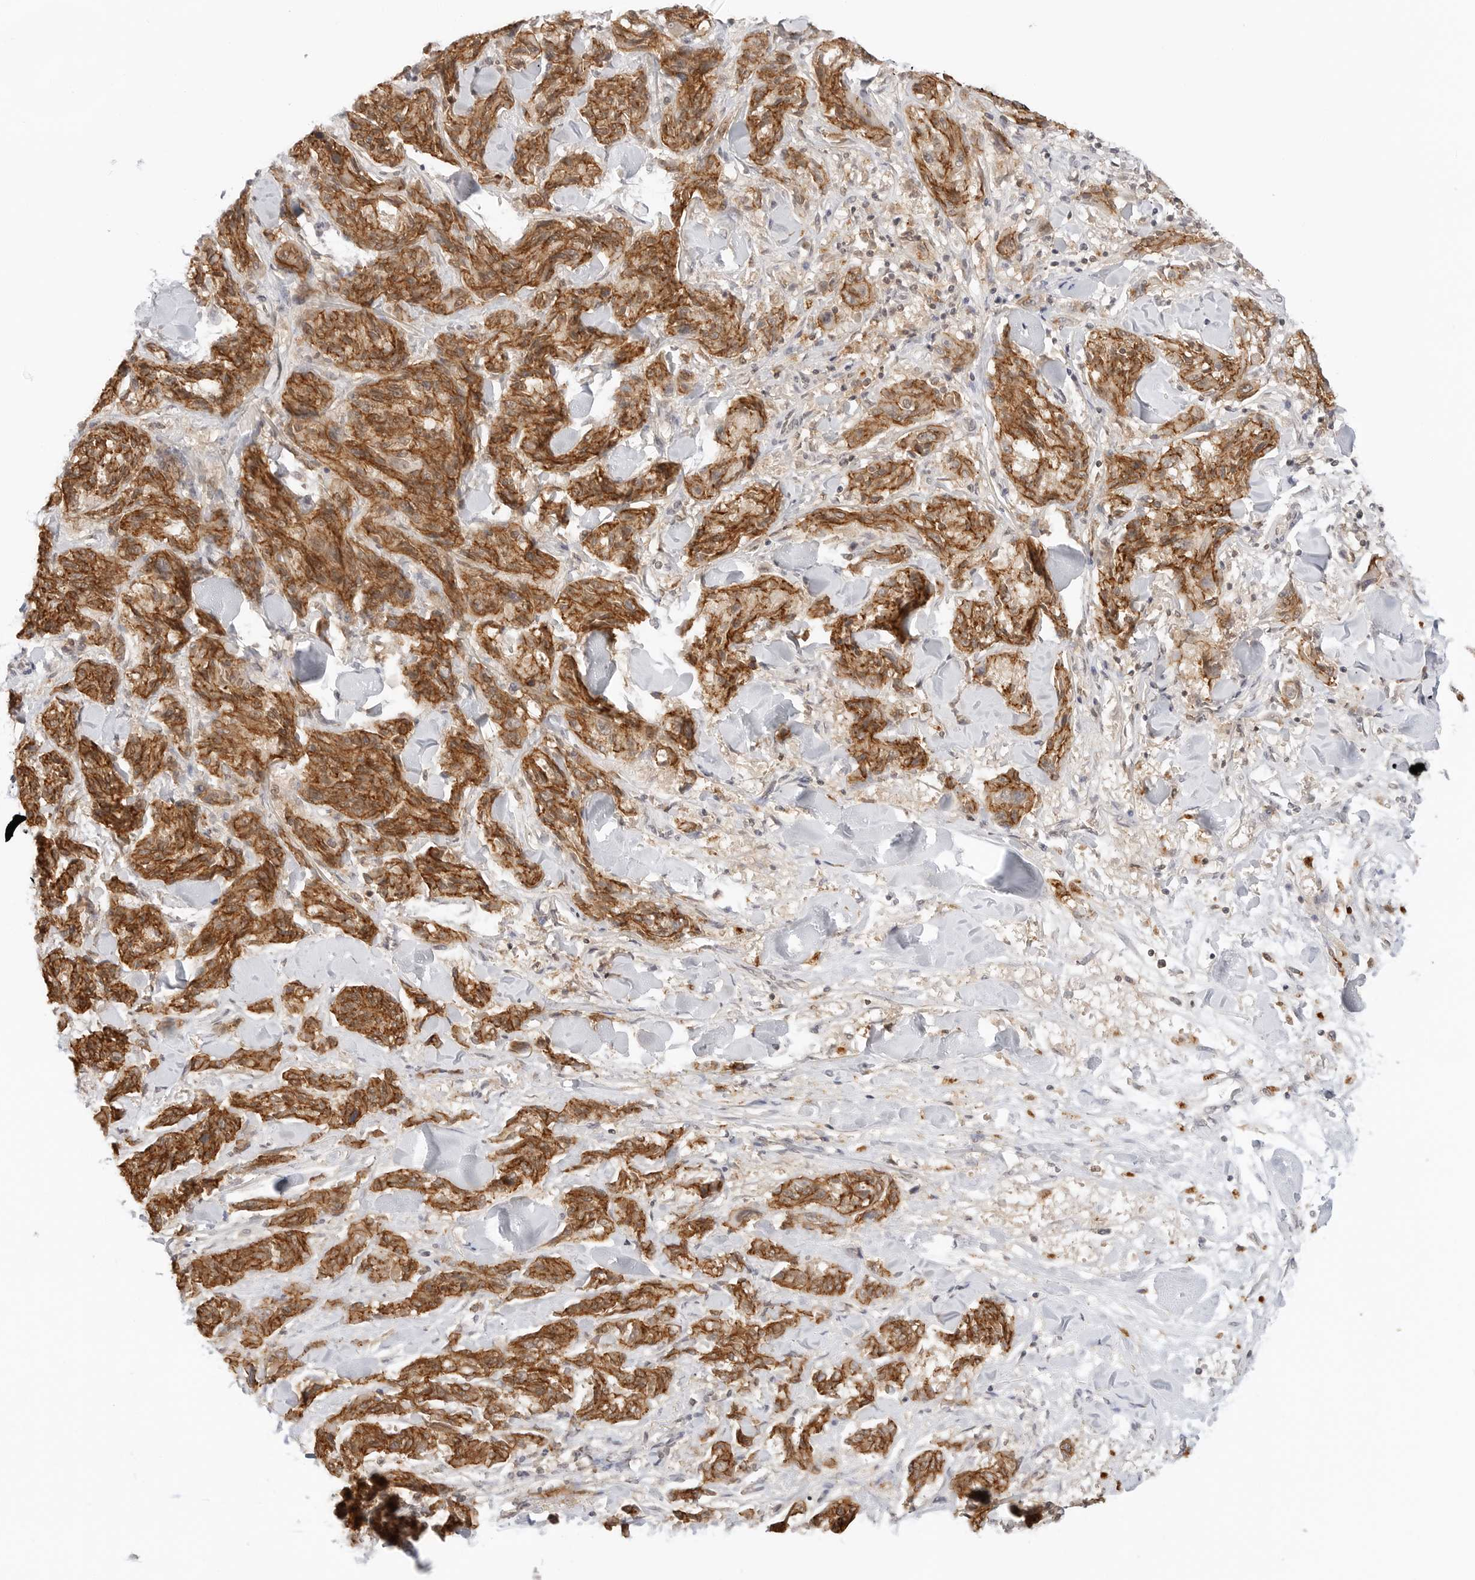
{"staining": {"intensity": "moderate", "quantity": ">75%", "location": "cytoplasmic/membranous"}, "tissue": "melanoma", "cell_type": "Tumor cells", "image_type": "cancer", "snomed": [{"axis": "morphology", "description": "Malignant melanoma, NOS"}, {"axis": "topography", "description": "Skin"}], "caption": "Immunohistochemical staining of human malignant melanoma exhibits medium levels of moderate cytoplasmic/membranous protein expression in about >75% of tumor cells.", "gene": "EPHA1", "patient": {"sex": "male", "age": 53}}